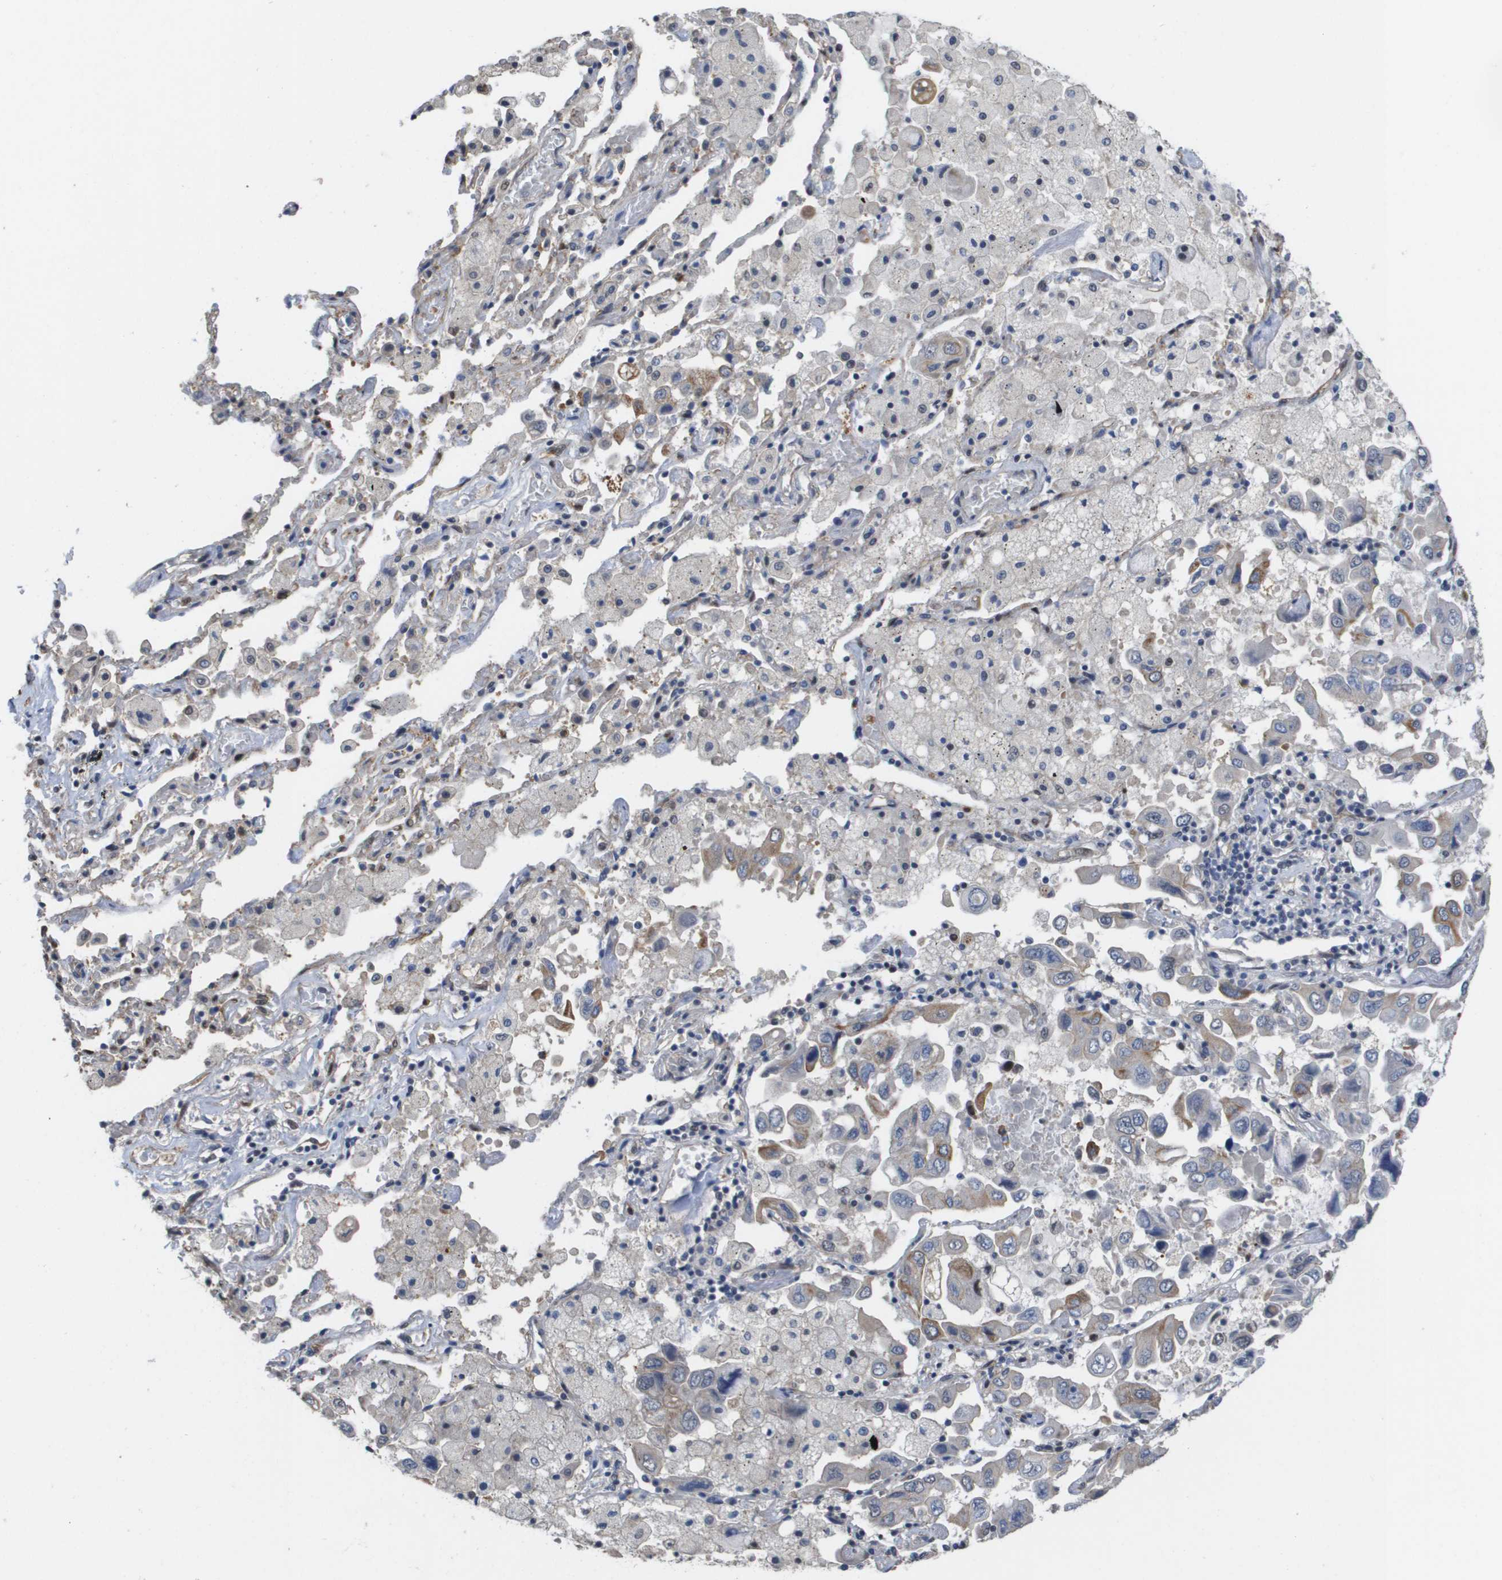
{"staining": {"intensity": "negative", "quantity": "none", "location": "none"}, "tissue": "lung cancer", "cell_type": "Tumor cells", "image_type": "cancer", "snomed": [{"axis": "morphology", "description": "Adenocarcinoma, NOS"}, {"axis": "topography", "description": "Lung"}], "caption": "Lung adenocarcinoma was stained to show a protein in brown. There is no significant staining in tumor cells. The staining is performed using DAB (3,3'-diaminobenzidine) brown chromogen with nuclei counter-stained in using hematoxylin.", "gene": "RNF112", "patient": {"sex": "male", "age": 64}}